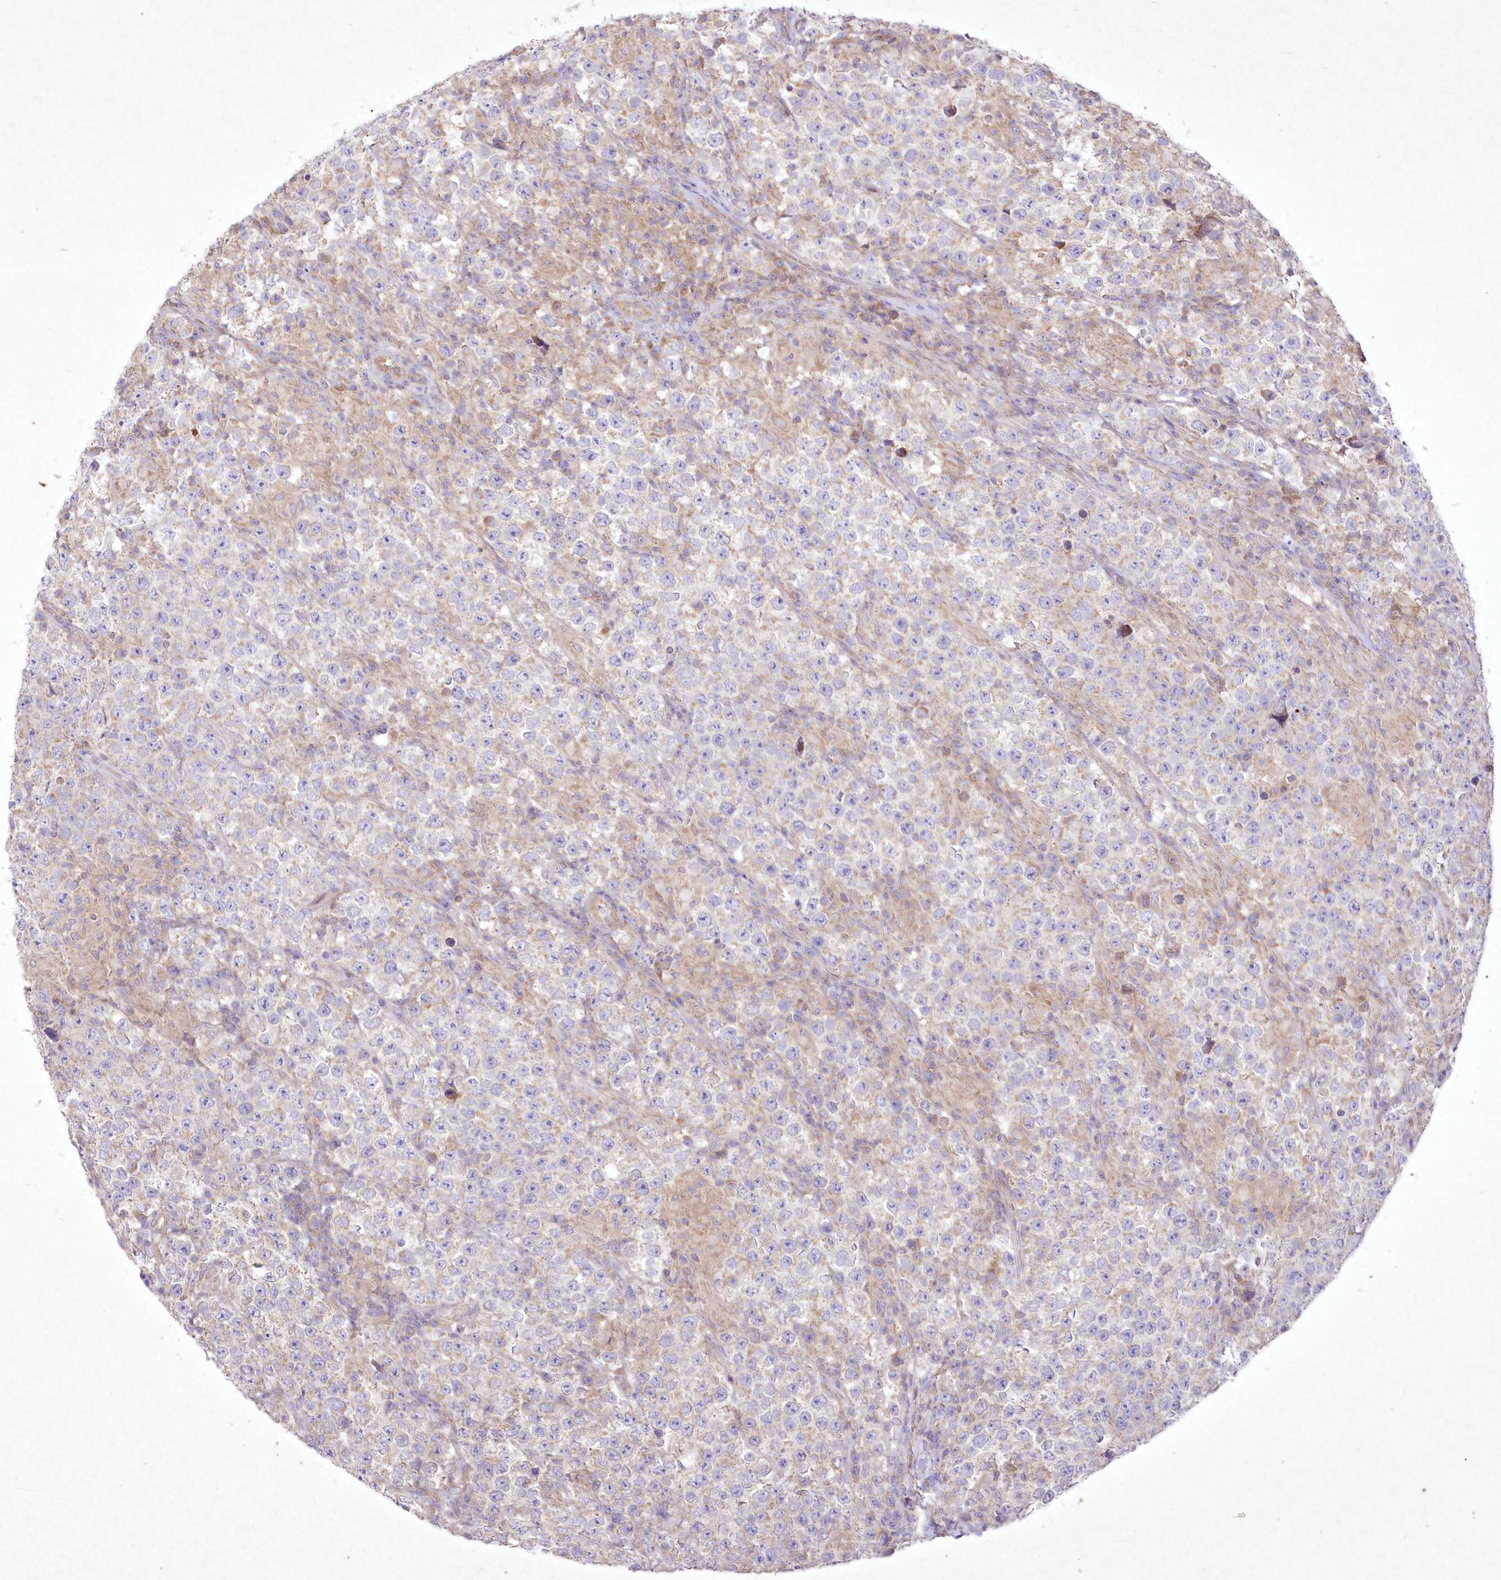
{"staining": {"intensity": "weak", "quantity": "<25%", "location": "cytoplasmic/membranous"}, "tissue": "testis cancer", "cell_type": "Tumor cells", "image_type": "cancer", "snomed": [{"axis": "morphology", "description": "Normal tissue, NOS"}, {"axis": "morphology", "description": "Urothelial carcinoma, High grade"}, {"axis": "morphology", "description": "Seminoma, NOS"}, {"axis": "morphology", "description": "Carcinoma, Embryonal, NOS"}, {"axis": "topography", "description": "Urinary bladder"}, {"axis": "topography", "description": "Testis"}], "caption": "DAB (3,3'-diaminobenzidine) immunohistochemical staining of testis cancer (embryonal carcinoma) displays no significant staining in tumor cells.", "gene": "ITSN2", "patient": {"sex": "male", "age": 41}}